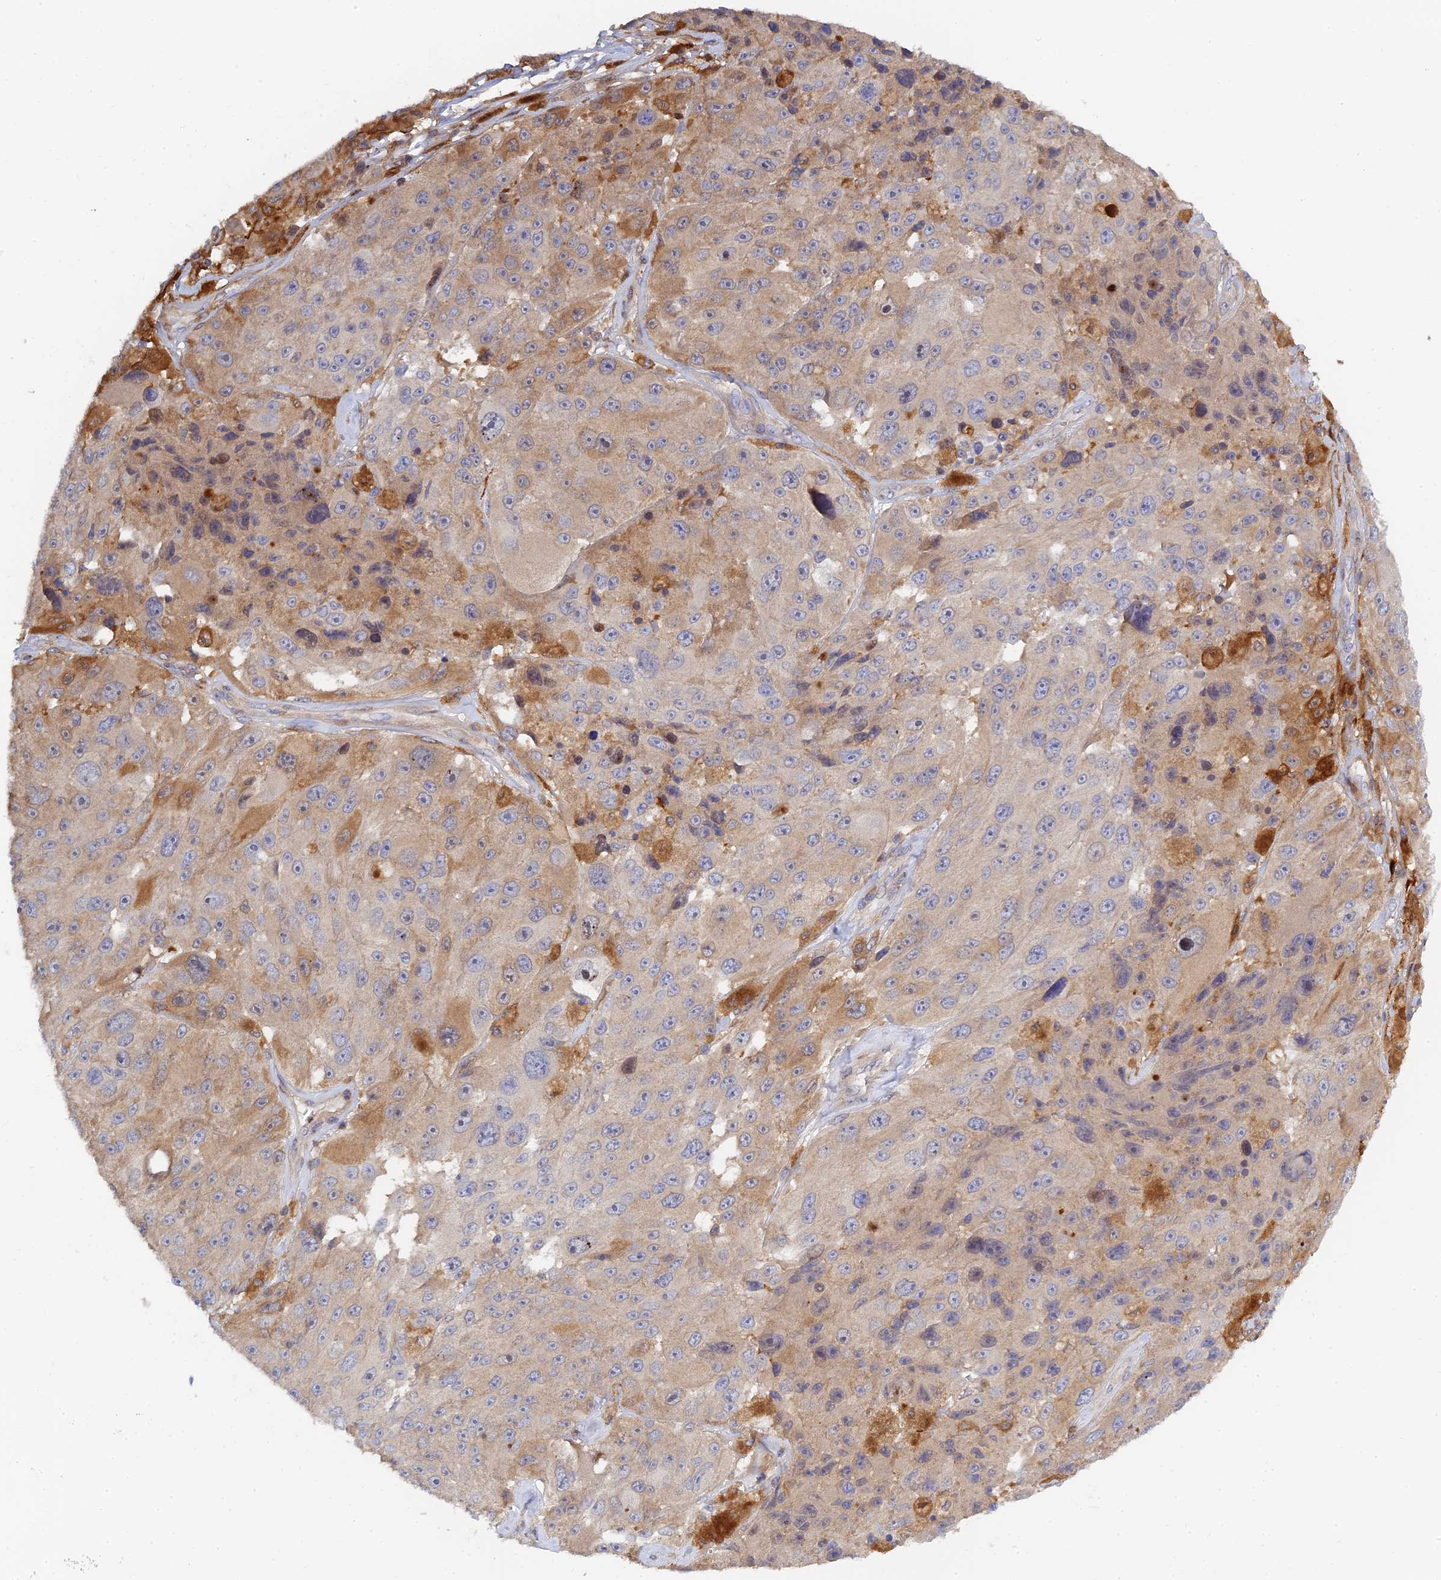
{"staining": {"intensity": "moderate", "quantity": "<25%", "location": "cytoplasmic/membranous"}, "tissue": "melanoma", "cell_type": "Tumor cells", "image_type": "cancer", "snomed": [{"axis": "morphology", "description": "Malignant melanoma, Metastatic site"}, {"axis": "topography", "description": "Lymph node"}], "caption": "A high-resolution micrograph shows IHC staining of malignant melanoma (metastatic site), which exhibits moderate cytoplasmic/membranous positivity in approximately <25% of tumor cells.", "gene": "SPATA5L1", "patient": {"sex": "male", "age": 62}}